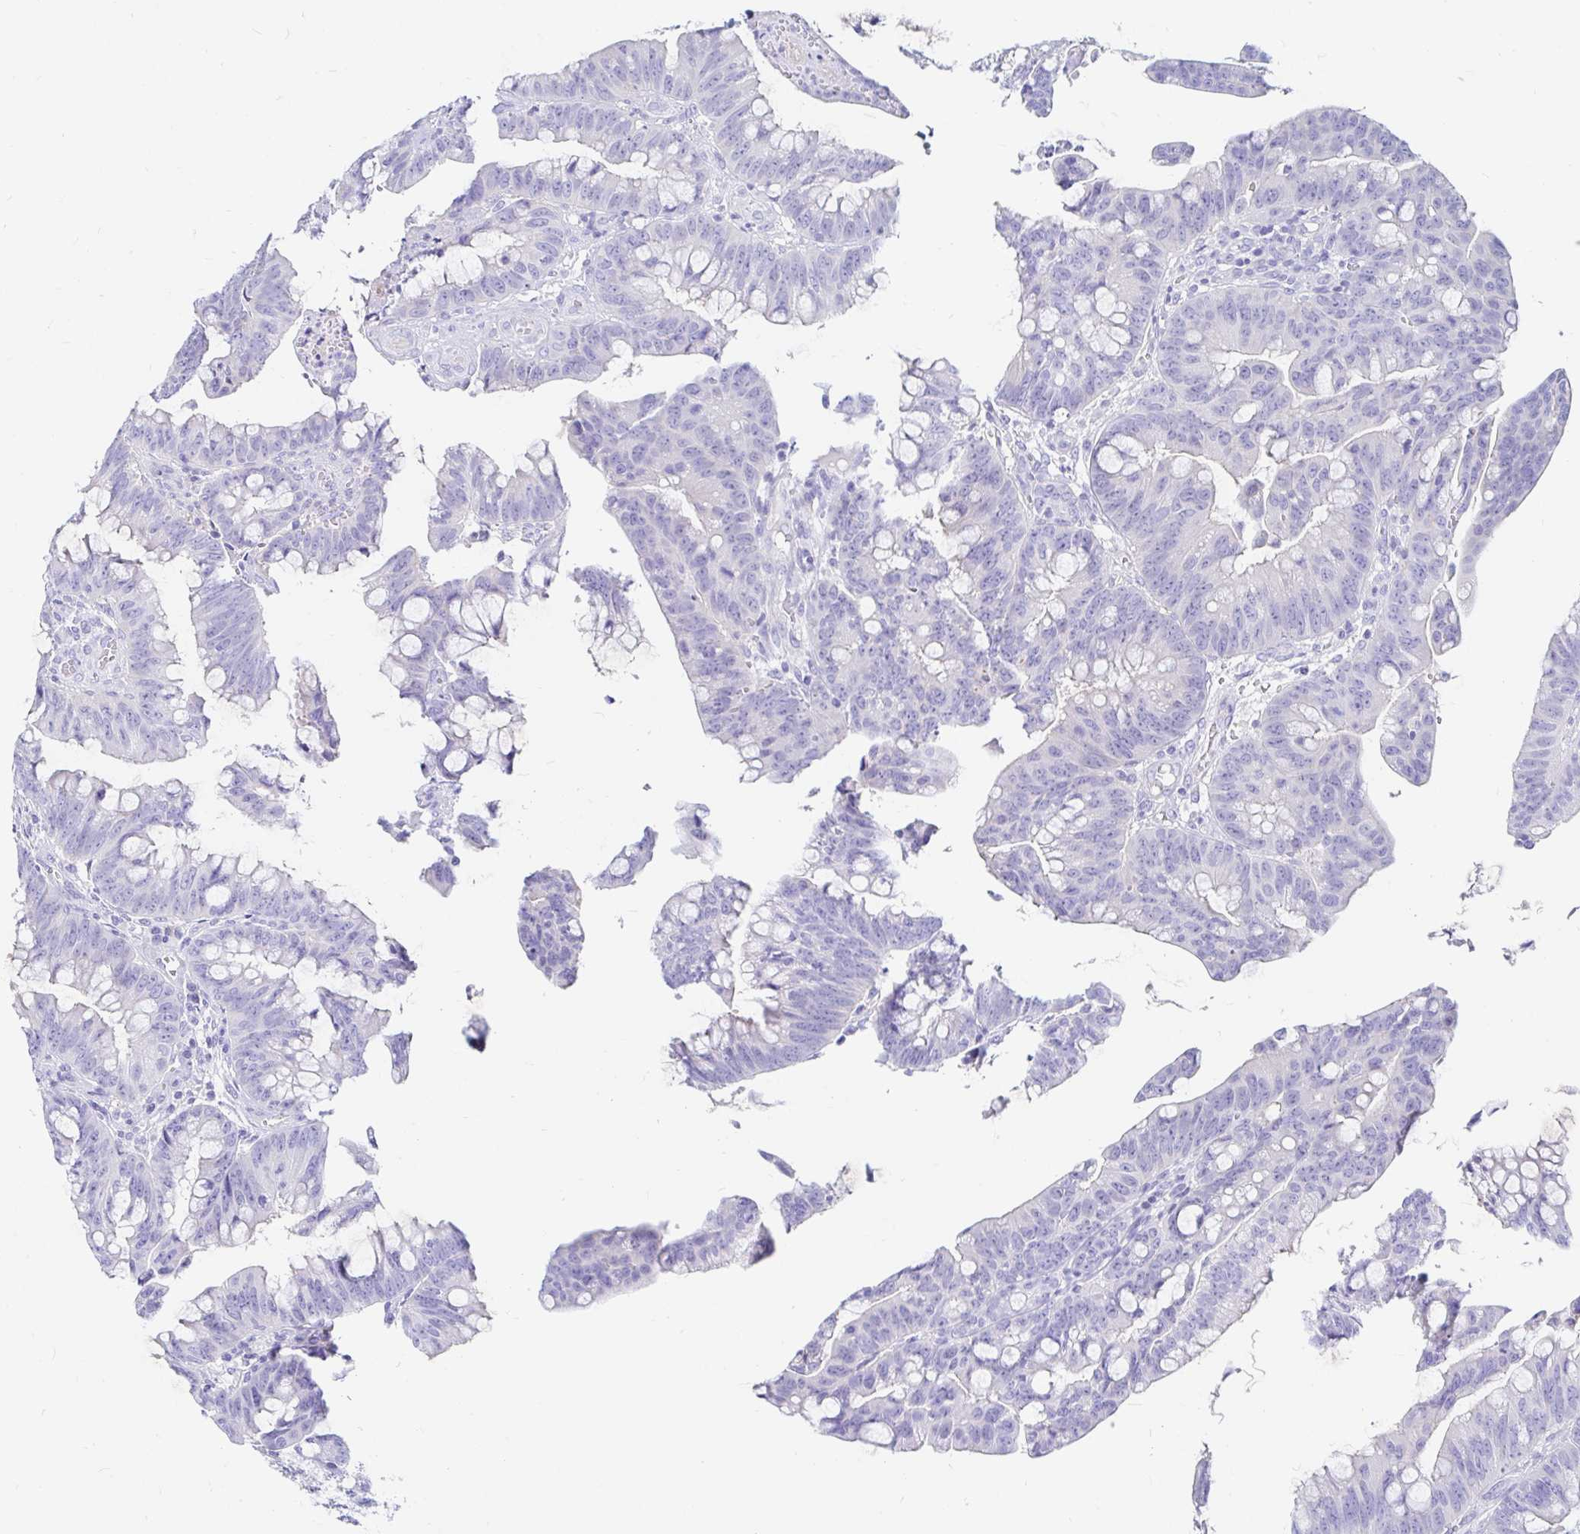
{"staining": {"intensity": "negative", "quantity": "none", "location": "none"}, "tissue": "colorectal cancer", "cell_type": "Tumor cells", "image_type": "cancer", "snomed": [{"axis": "morphology", "description": "Adenocarcinoma, NOS"}, {"axis": "topography", "description": "Colon"}], "caption": "The photomicrograph shows no staining of tumor cells in colorectal cancer.", "gene": "NR2E1", "patient": {"sex": "male", "age": 62}}